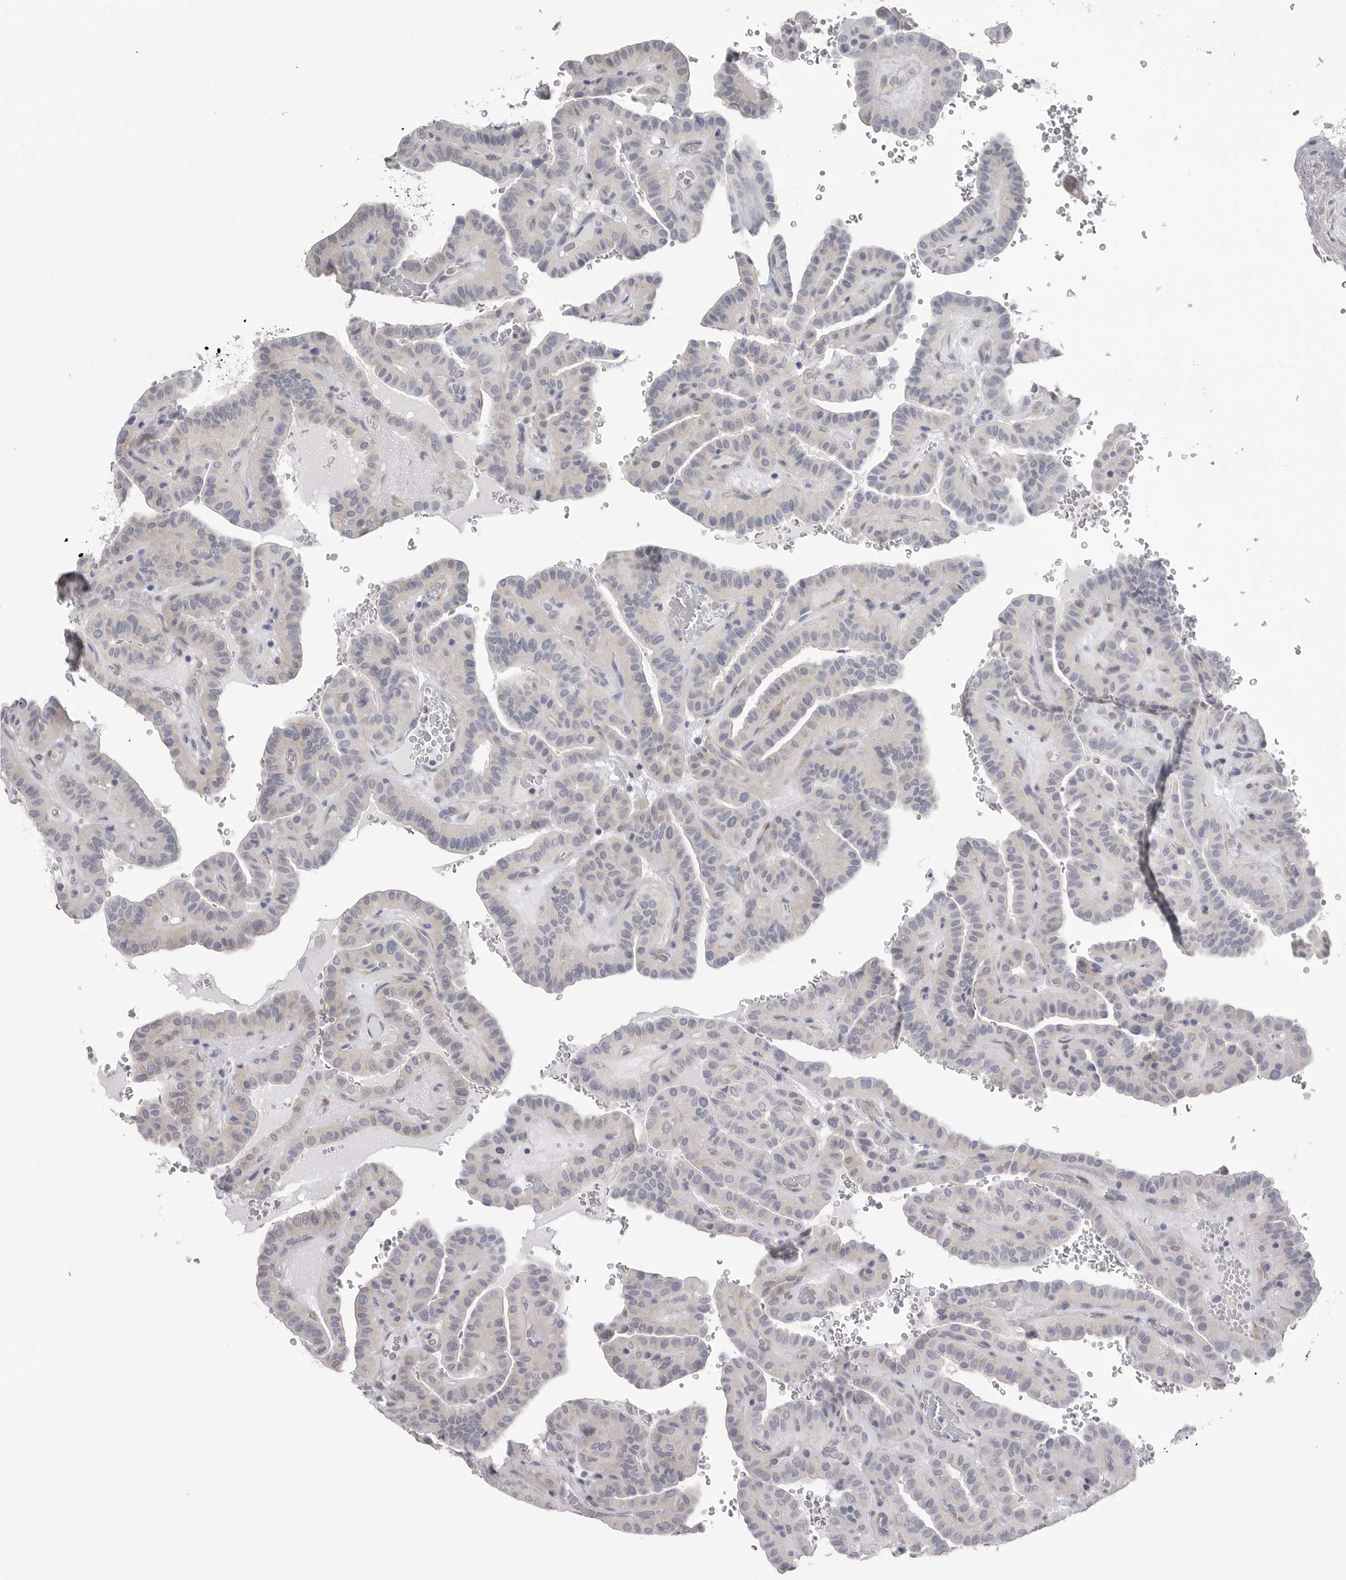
{"staining": {"intensity": "negative", "quantity": "none", "location": "none"}, "tissue": "thyroid cancer", "cell_type": "Tumor cells", "image_type": "cancer", "snomed": [{"axis": "morphology", "description": "Papillary adenocarcinoma, NOS"}, {"axis": "topography", "description": "Thyroid gland"}], "caption": "This is an immunohistochemistry photomicrograph of human thyroid cancer. There is no positivity in tumor cells.", "gene": "AKAP12", "patient": {"sex": "male", "age": 77}}